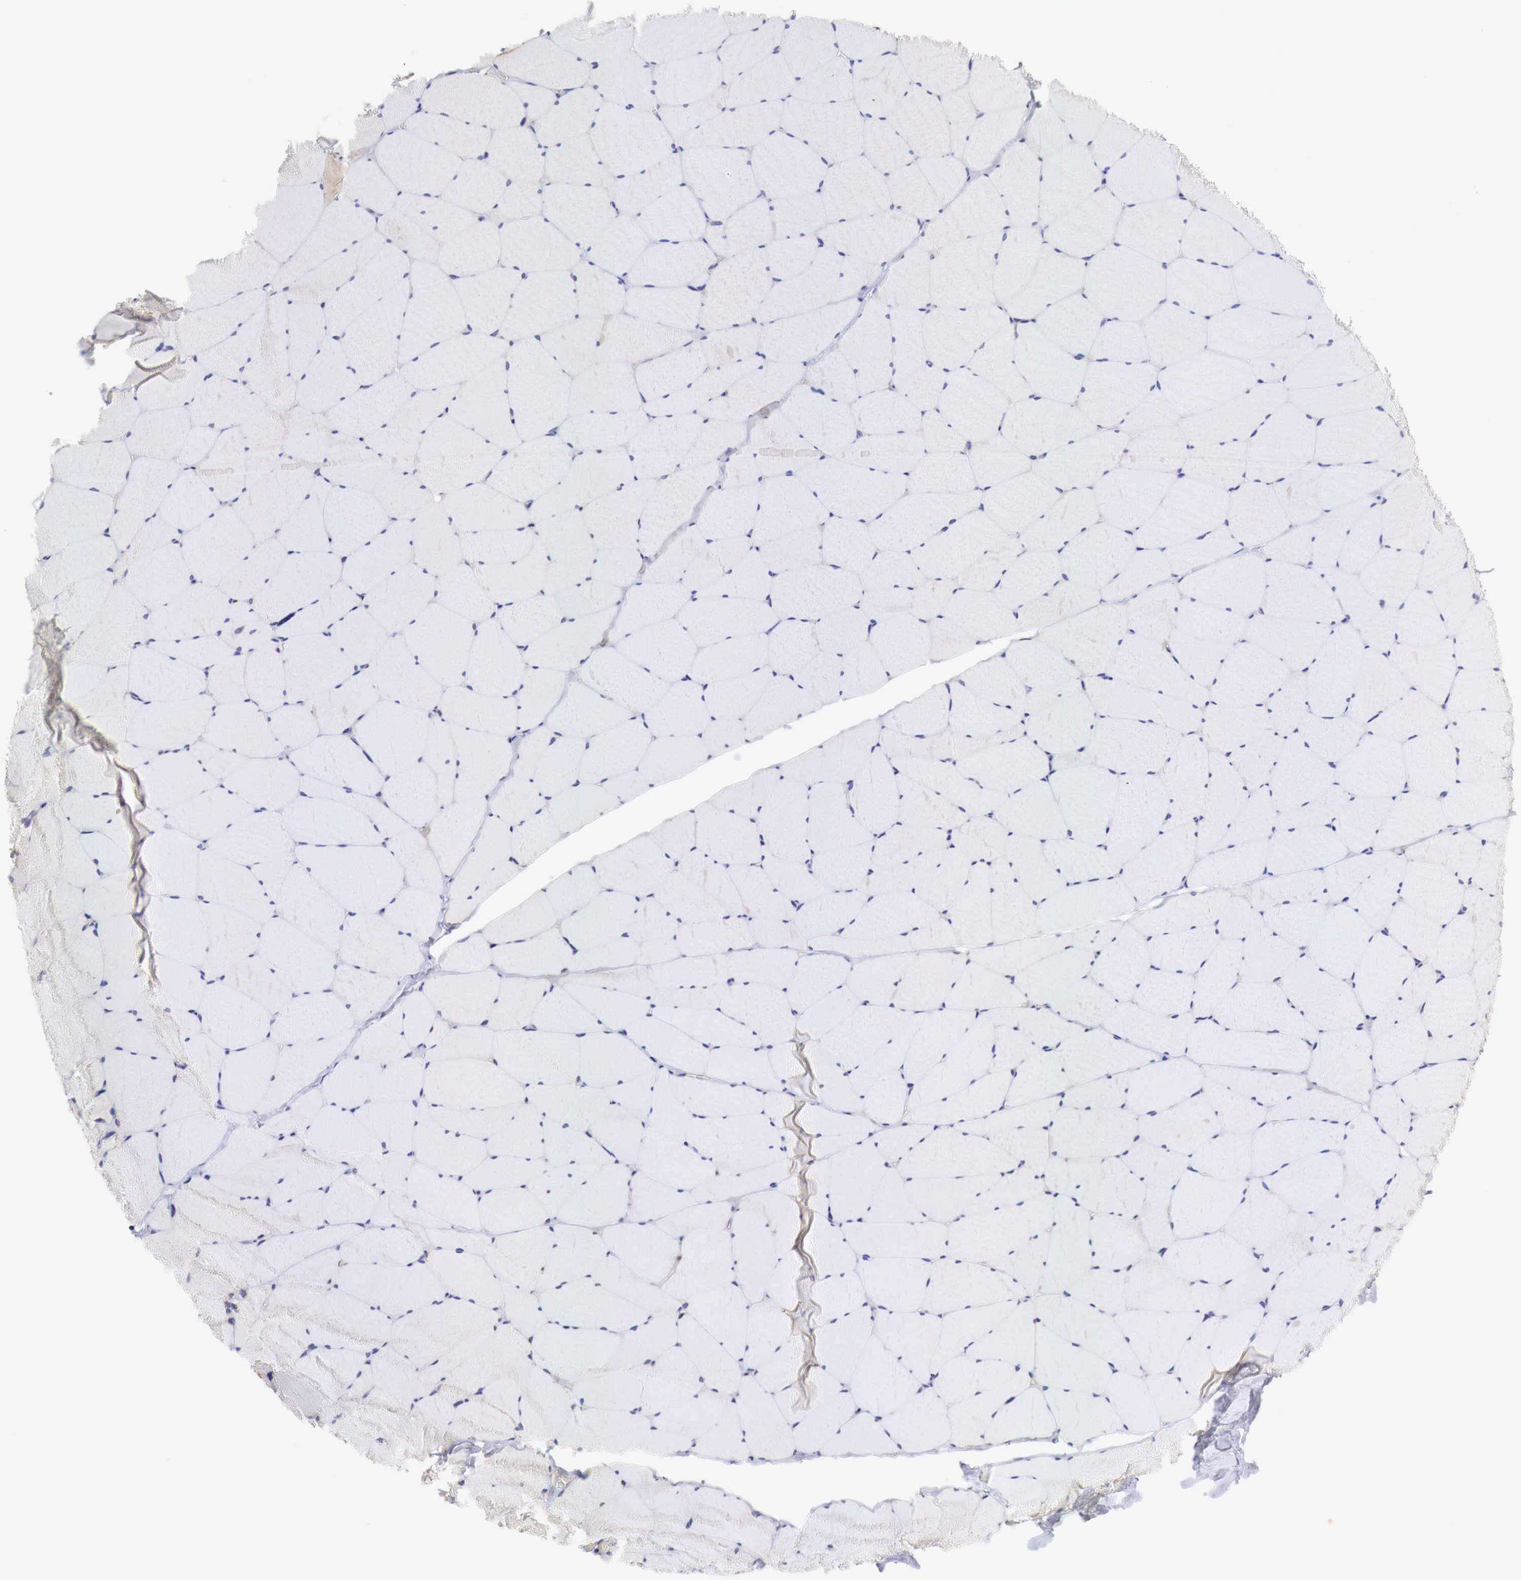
{"staining": {"intensity": "weak", "quantity": "<25%", "location": "cytoplasmic/membranous"}, "tissue": "skeletal muscle", "cell_type": "Myocytes", "image_type": "normal", "snomed": [{"axis": "morphology", "description": "Normal tissue, NOS"}, {"axis": "topography", "description": "Skeletal muscle"}, {"axis": "topography", "description": "Salivary gland"}], "caption": "A high-resolution image shows immunohistochemistry (IHC) staining of unremarkable skeletal muscle, which displays no significant expression in myocytes. (DAB (3,3'-diaminobenzidine) IHC, high magnification).", "gene": "MSN", "patient": {"sex": "male", "age": 62}}